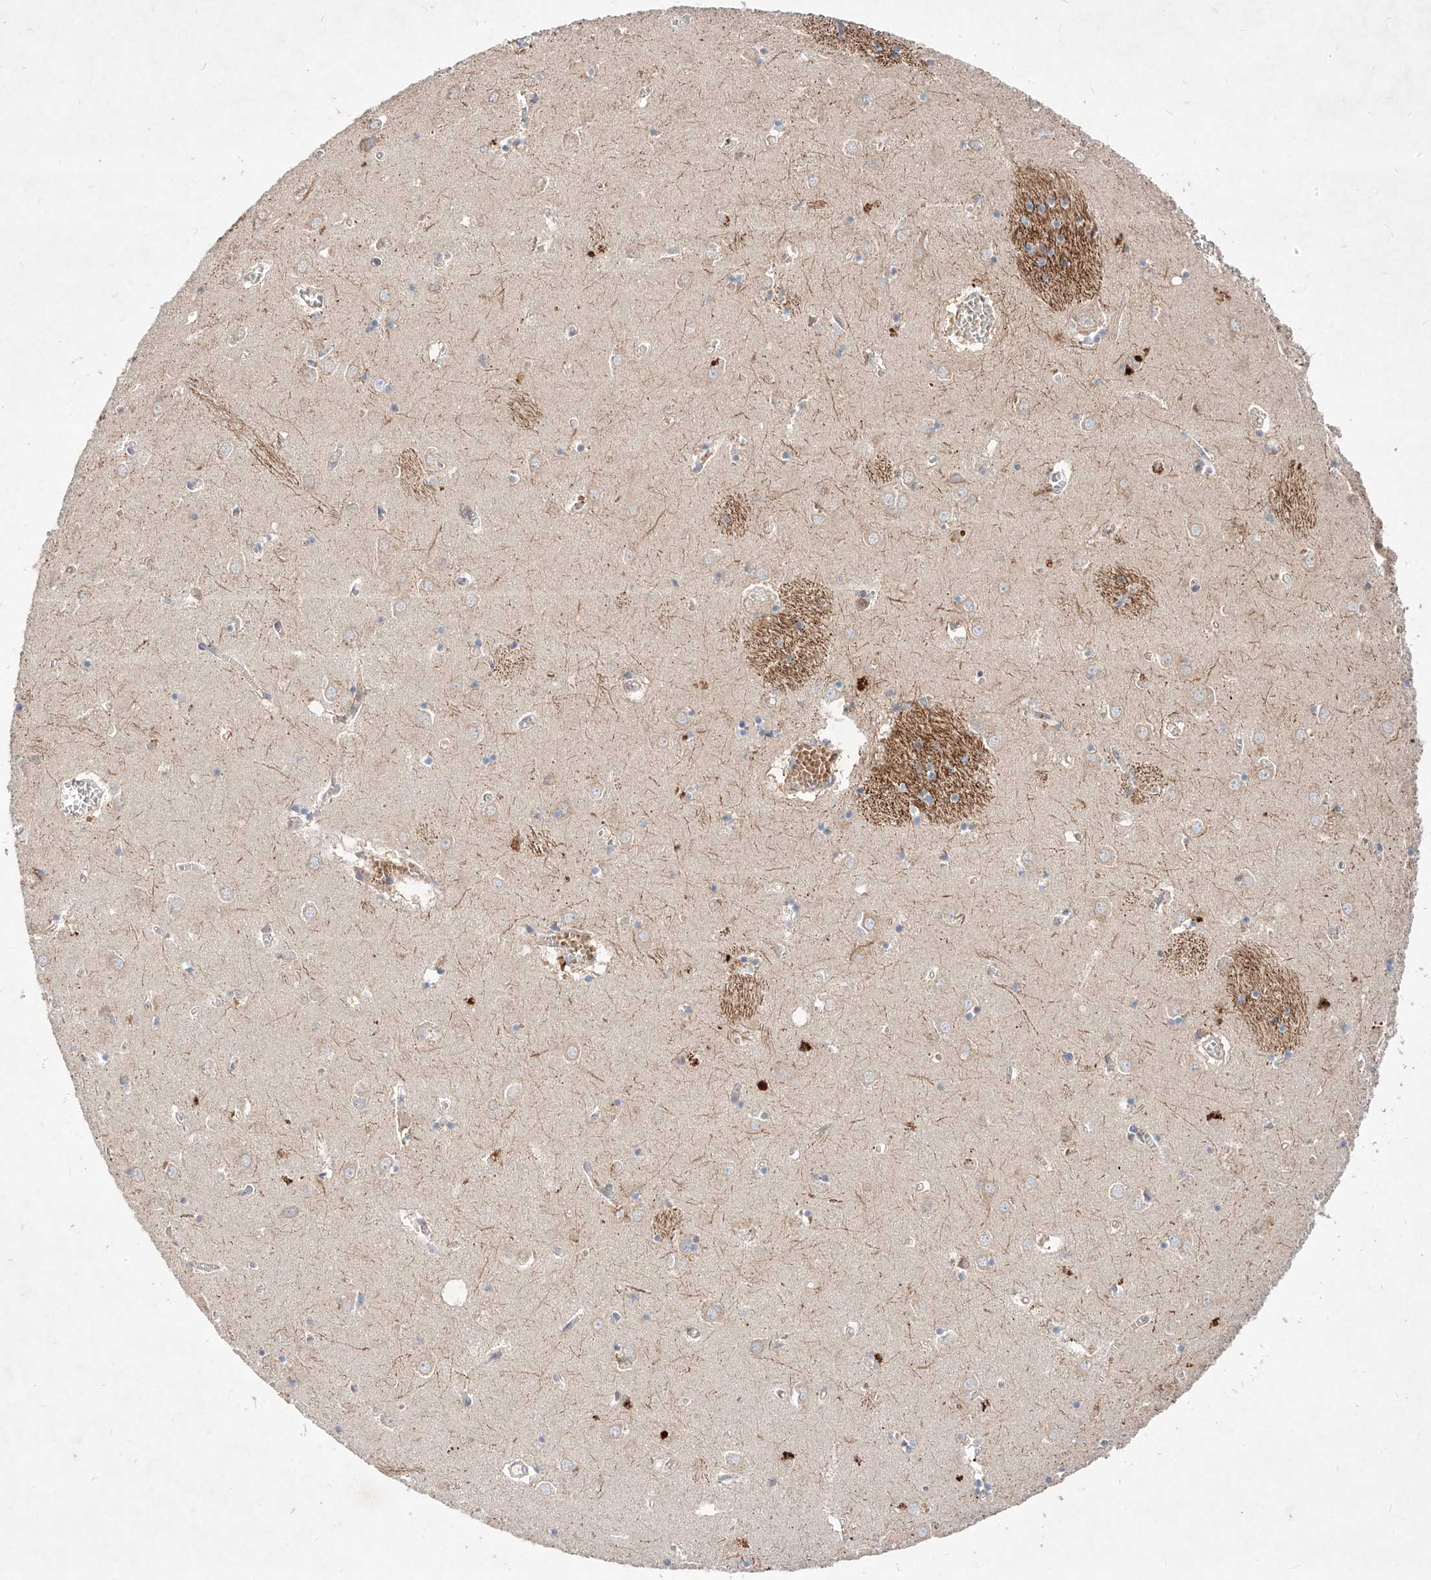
{"staining": {"intensity": "weak", "quantity": "<25%", "location": "cytoplasmic/membranous"}, "tissue": "caudate", "cell_type": "Glial cells", "image_type": "normal", "snomed": [{"axis": "morphology", "description": "Normal tissue, NOS"}, {"axis": "topography", "description": "Lateral ventricle wall"}], "caption": "Immunohistochemistry of normal human caudate shows no staining in glial cells.", "gene": "TSNAX", "patient": {"sex": "male", "age": 70}}